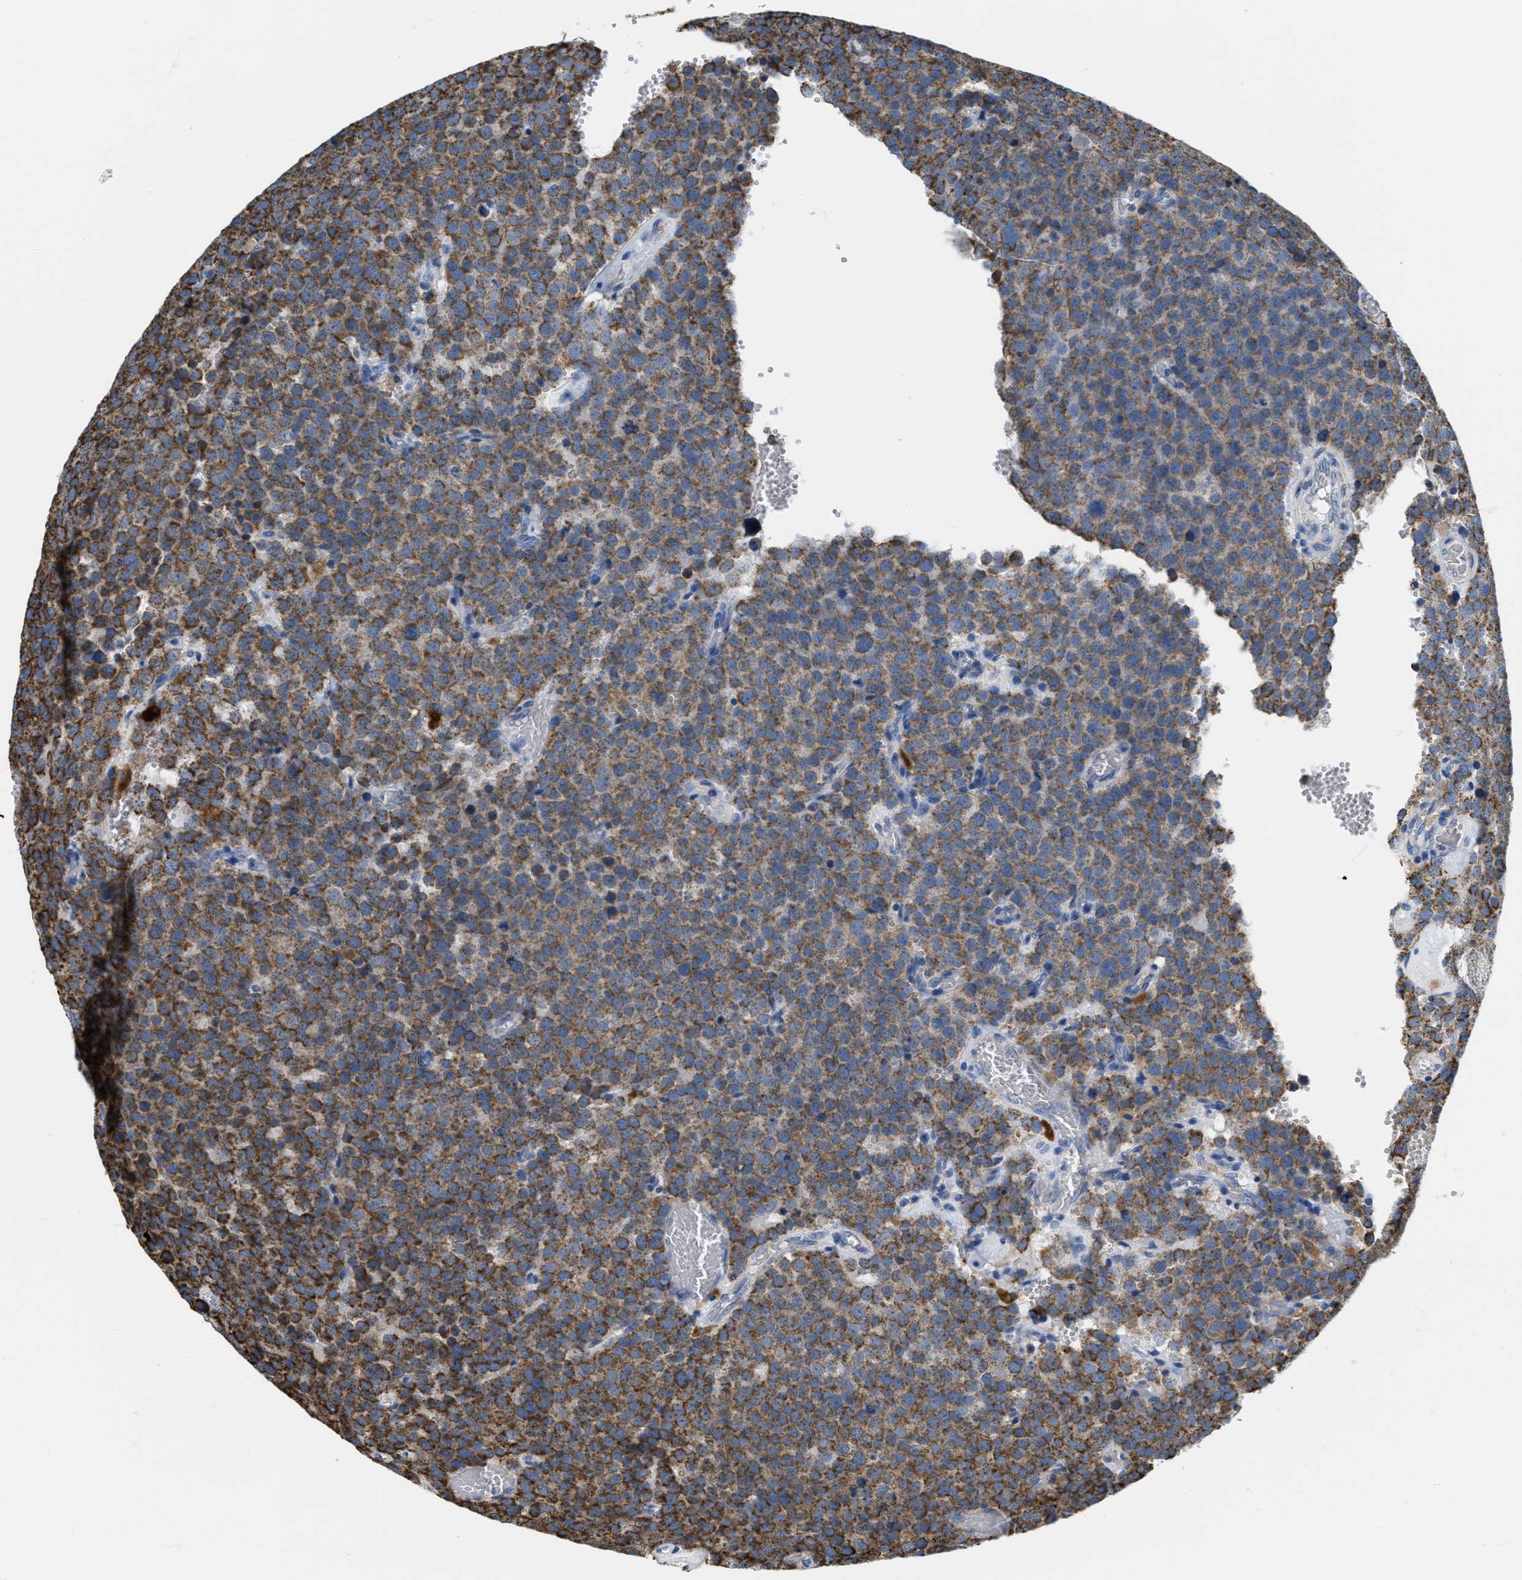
{"staining": {"intensity": "moderate", "quantity": ">75%", "location": "cytoplasmic/membranous"}, "tissue": "testis cancer", "cell_type": "Tumor cells", "image_type": "cancer", "snomed": [{"axis": "morphology", "description": "Normal tissue, NOS"}, {"axis": "morphology", "description": "Seminoma, NOS"}, {"axis": "topography", "description": "Testis"}], "caption": "Immunohistochemical staining of testis cancer reveals medium levels of moderate cytoplasmic/membranous protein positivity in approximately >75% of tumor cells.", "gene": "KCNJ5", "patient": {"sex": "male", "age": 71}}